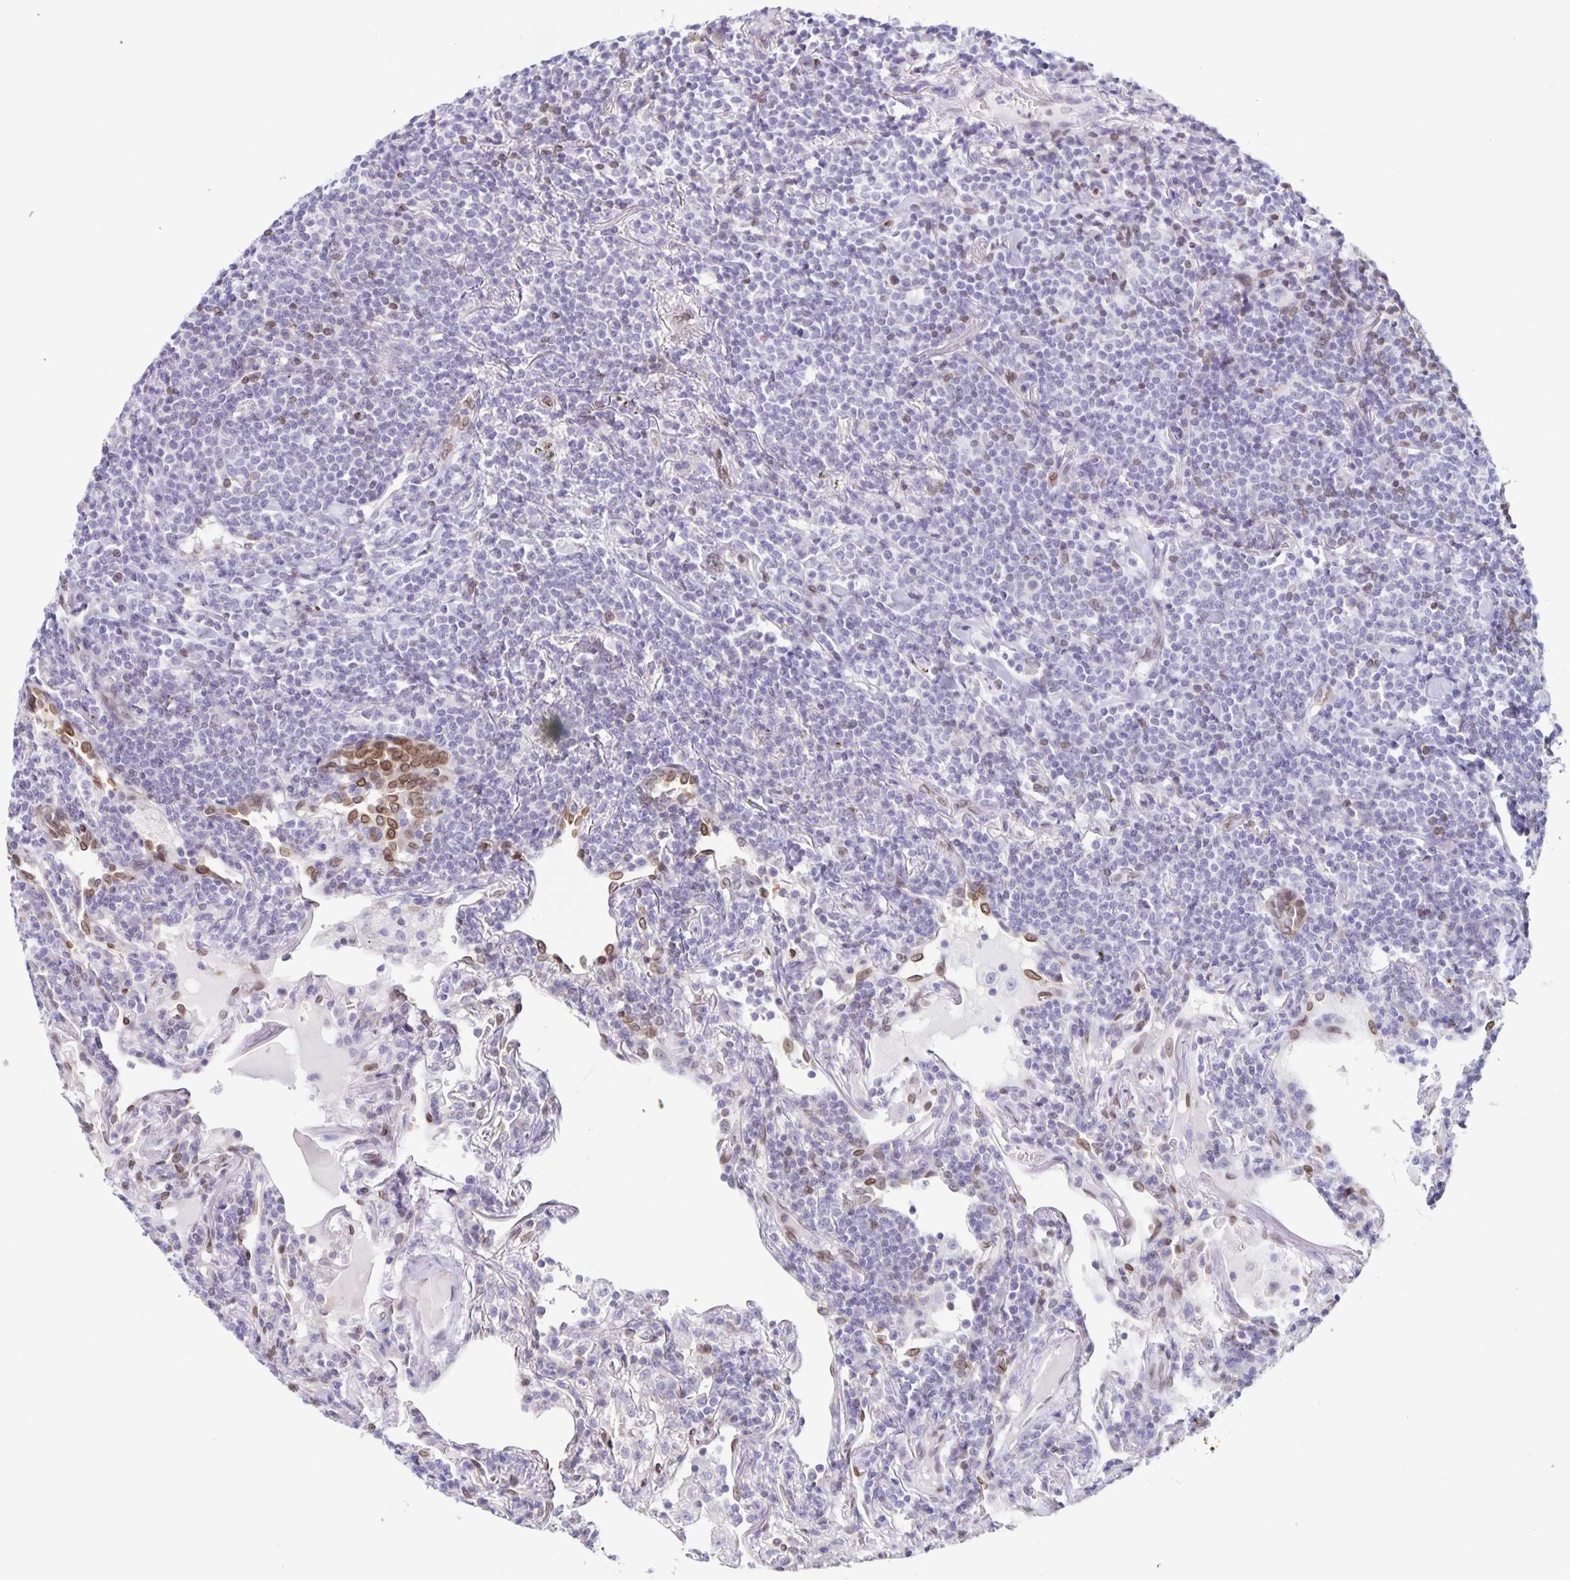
{"staining": {"intensity": "negative", "quantity": "none", "location": "none"}, "tissue": "lymphoma", "cell_type": "Tumor cells", "image_type": "cancer", "snomed": [{"axis": "morphology", "description": "Malignant lymphoma, non-Hodgkin's type, Low grade"}, {"axis": "topography", "description": "Lung"}], "caption": "Tumor cells are negative for brown protein staining in lymphoma.", "gene": "SYNE2", "patient": {"sex": "female", "age": 71}}